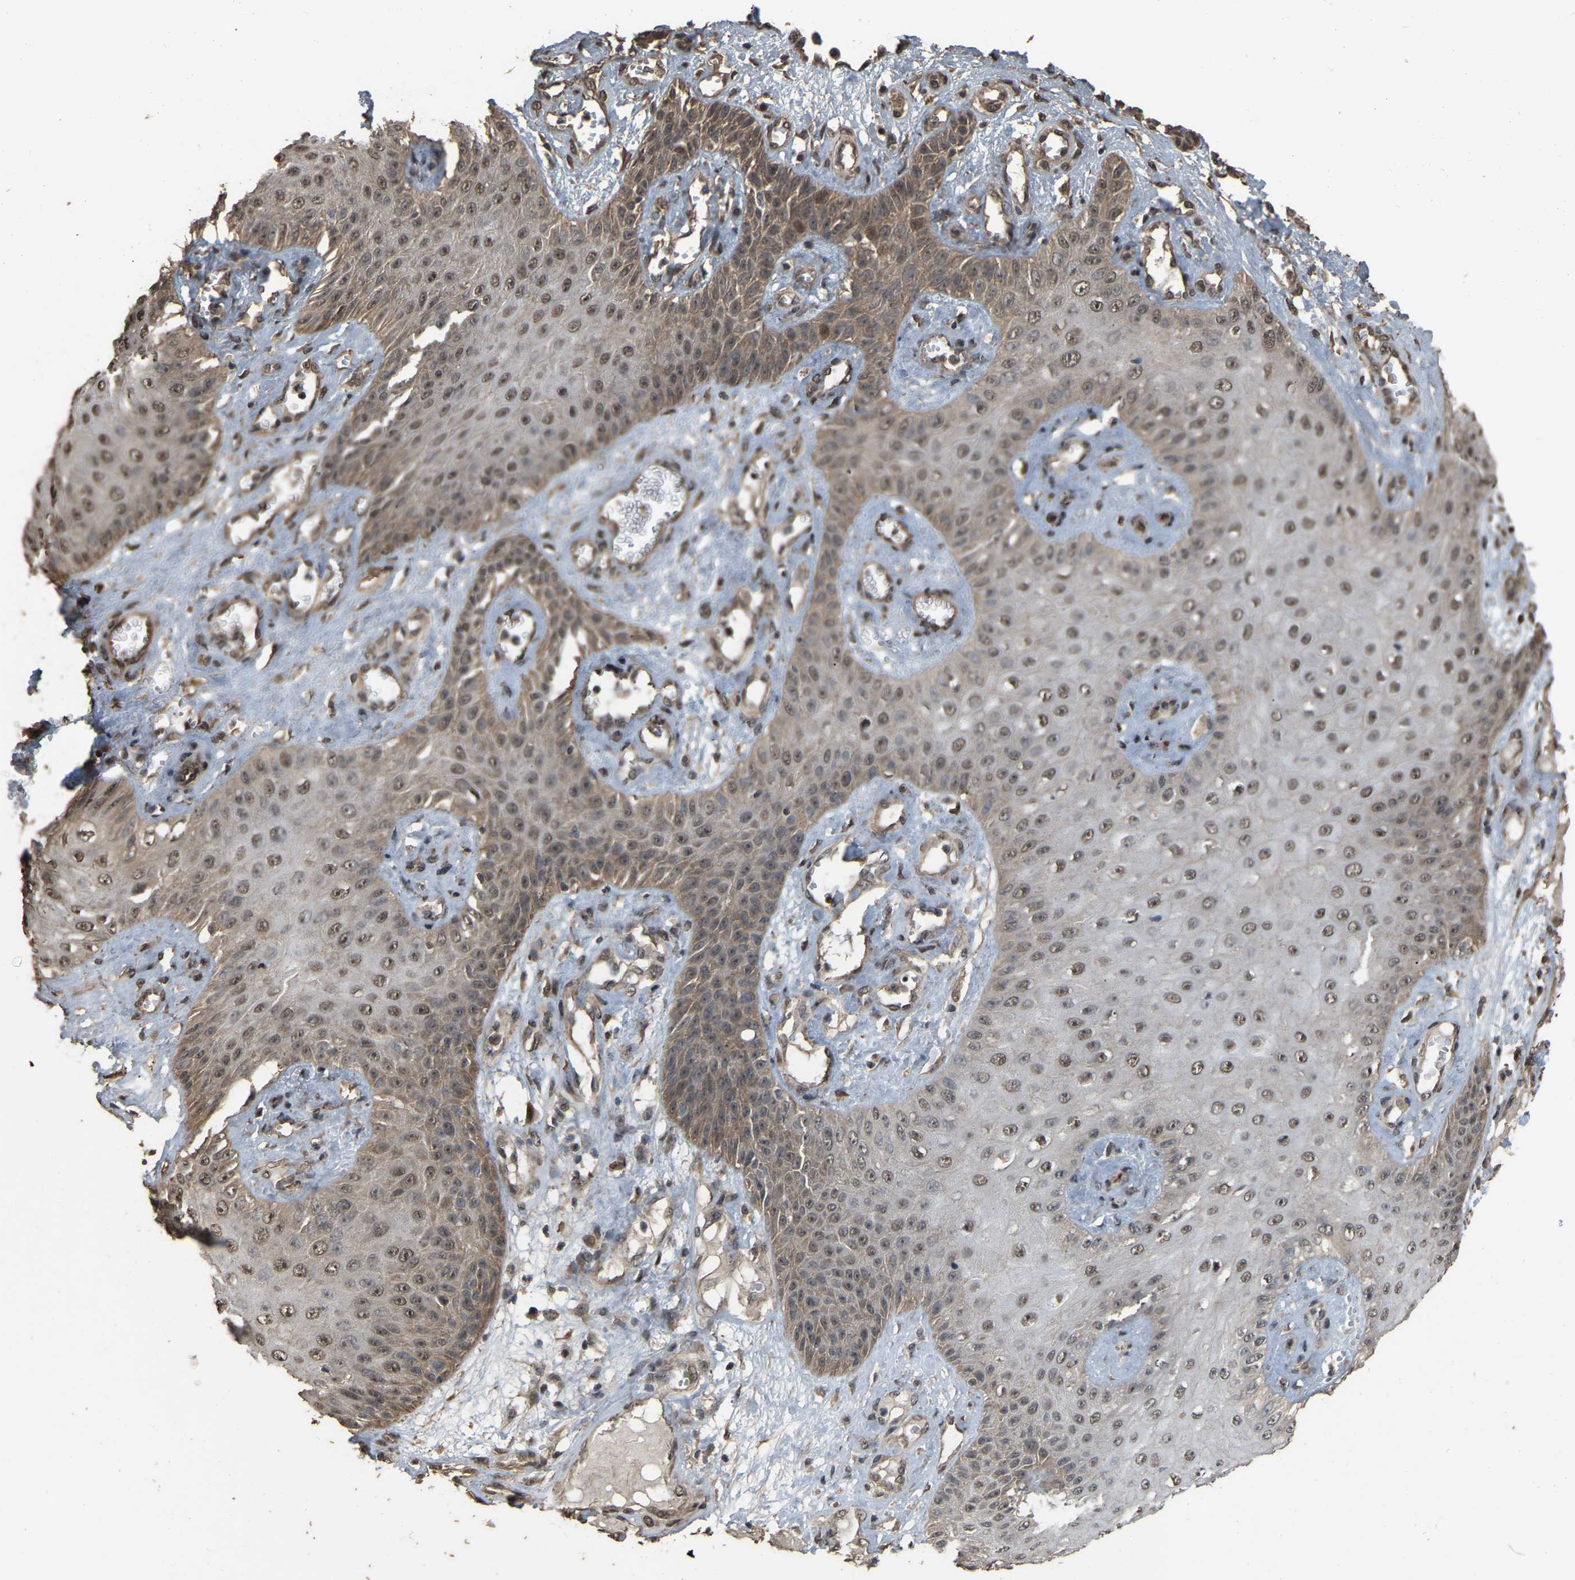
{"staining": {"intensity": "moderate", "quantity": ">75%", "location": "cytoplasmic/membranous,nuclear"}, "tissue": "skin cancer", "cell_type": "Tumor cells", "image_type": "cancer", "snomed": [{"axis": "morphology", "description": "Squamous cell carcinoma, NOS"}, {"axis": "topography", "description": "Skin"}], "caption": "DAB immunohistochemical staining of human squamous cell carcinoma (skin) demonstrates moderate cytoplasmic/membranous and nuclear protein positivity in approximately >75% of tumor cells.", "gene": "ARHGAP23", "patient": {"sex": "male", "age": 74}}